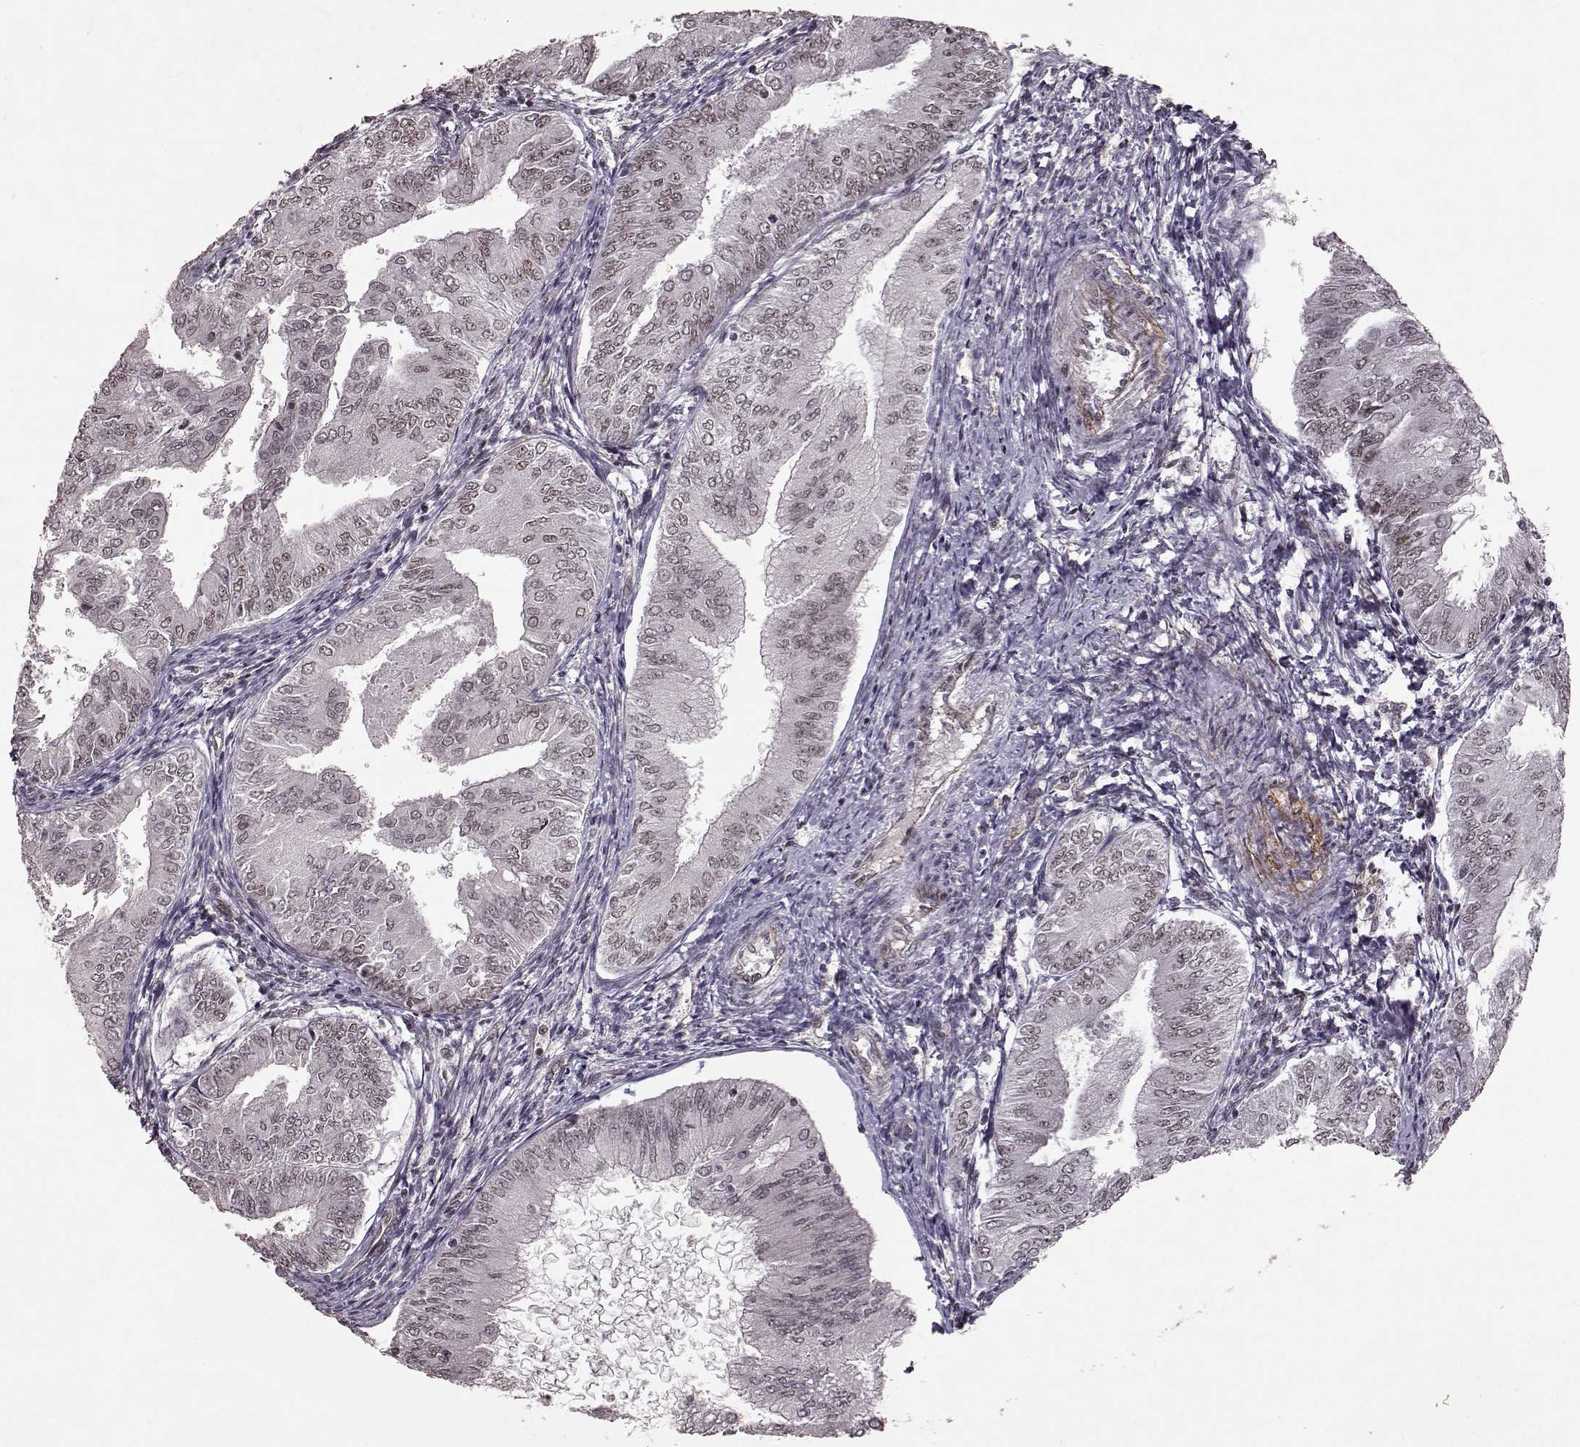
{"staining": {"intensity": "weak", "quantity": "<25%", "location": "nuclear"}, "tissue": "endometrial cancer", "cell_type": "Tumor cells", "image_type": "cancer", "snomed": [{"axis": "morphology", "description": "Adenocarcinoma, NOS"}, {"axis": "topography", "description": "Endometrium"}], "caption": "Tumor cells show no significant positivity in endometrial cancer (adenocarcinoma).", "gene": "RRAGD", "patient": {"sex": "female", "age": 53}}